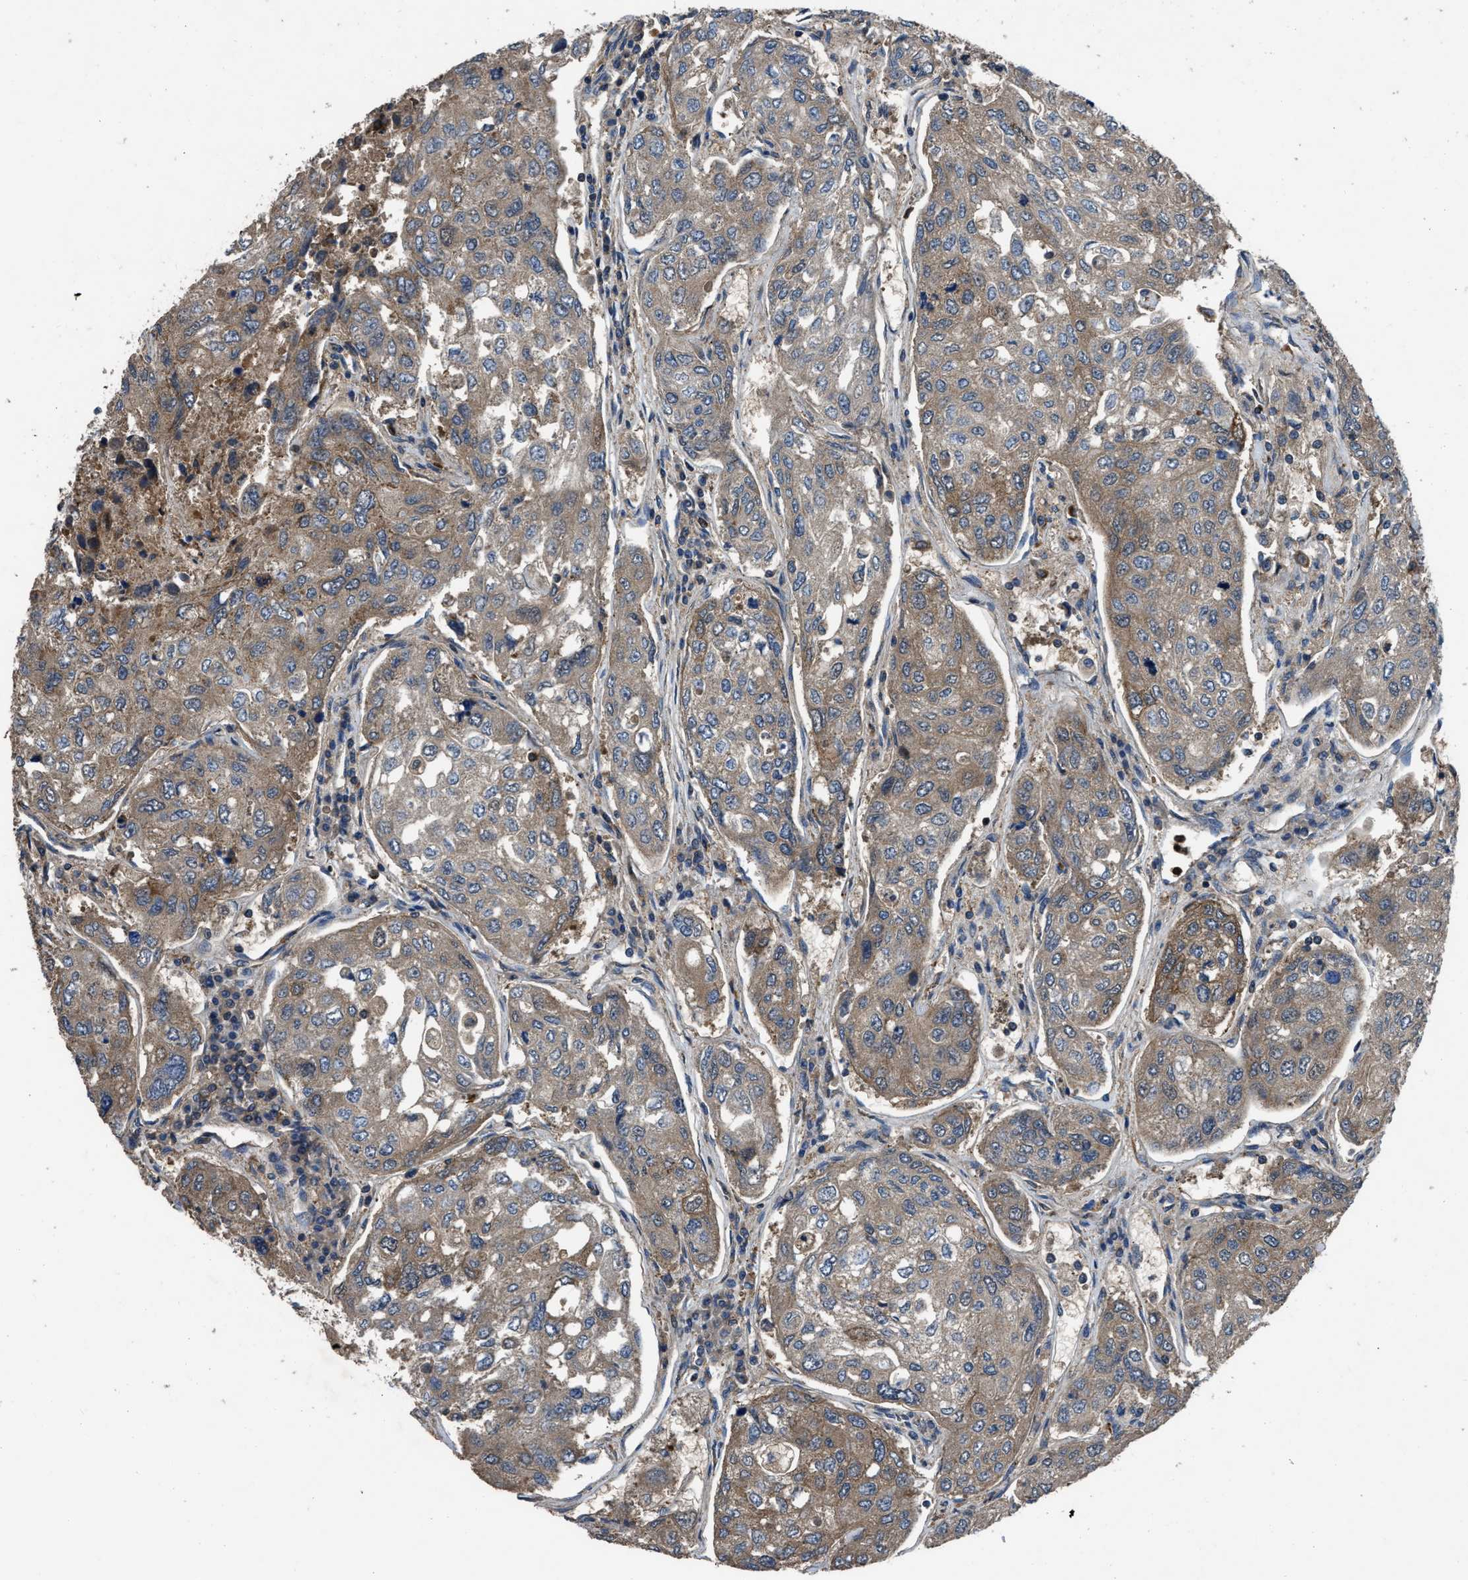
{"staining": {"intensity": "moderate", "quantity": ">75%", "location": "cytoplasmic/membranous"}, "tissue": "urothelial cancer", "cell_type": "Tumor cells", "image_type": "cancer", "snomed": [{"axis": "morphology", "description": "Urothelial carcinoma, High grade"}, {"axis": "topography", "description": "Lymph node"}, {"axis": "topography", "description": "Urinary bladder"}], "caption": "The histopathology image shows a brown stain indicating the presence of a protein in the cytoplasmic/membranous of tumor cells in urothelial carcinoma (high-grade). (DAB (3,3'-diaminobenzidine) IHC, brown staining for protein, blue staining for nuclei).", "gene": "USP25", "patient": {"sex": "male", "age": 51}}